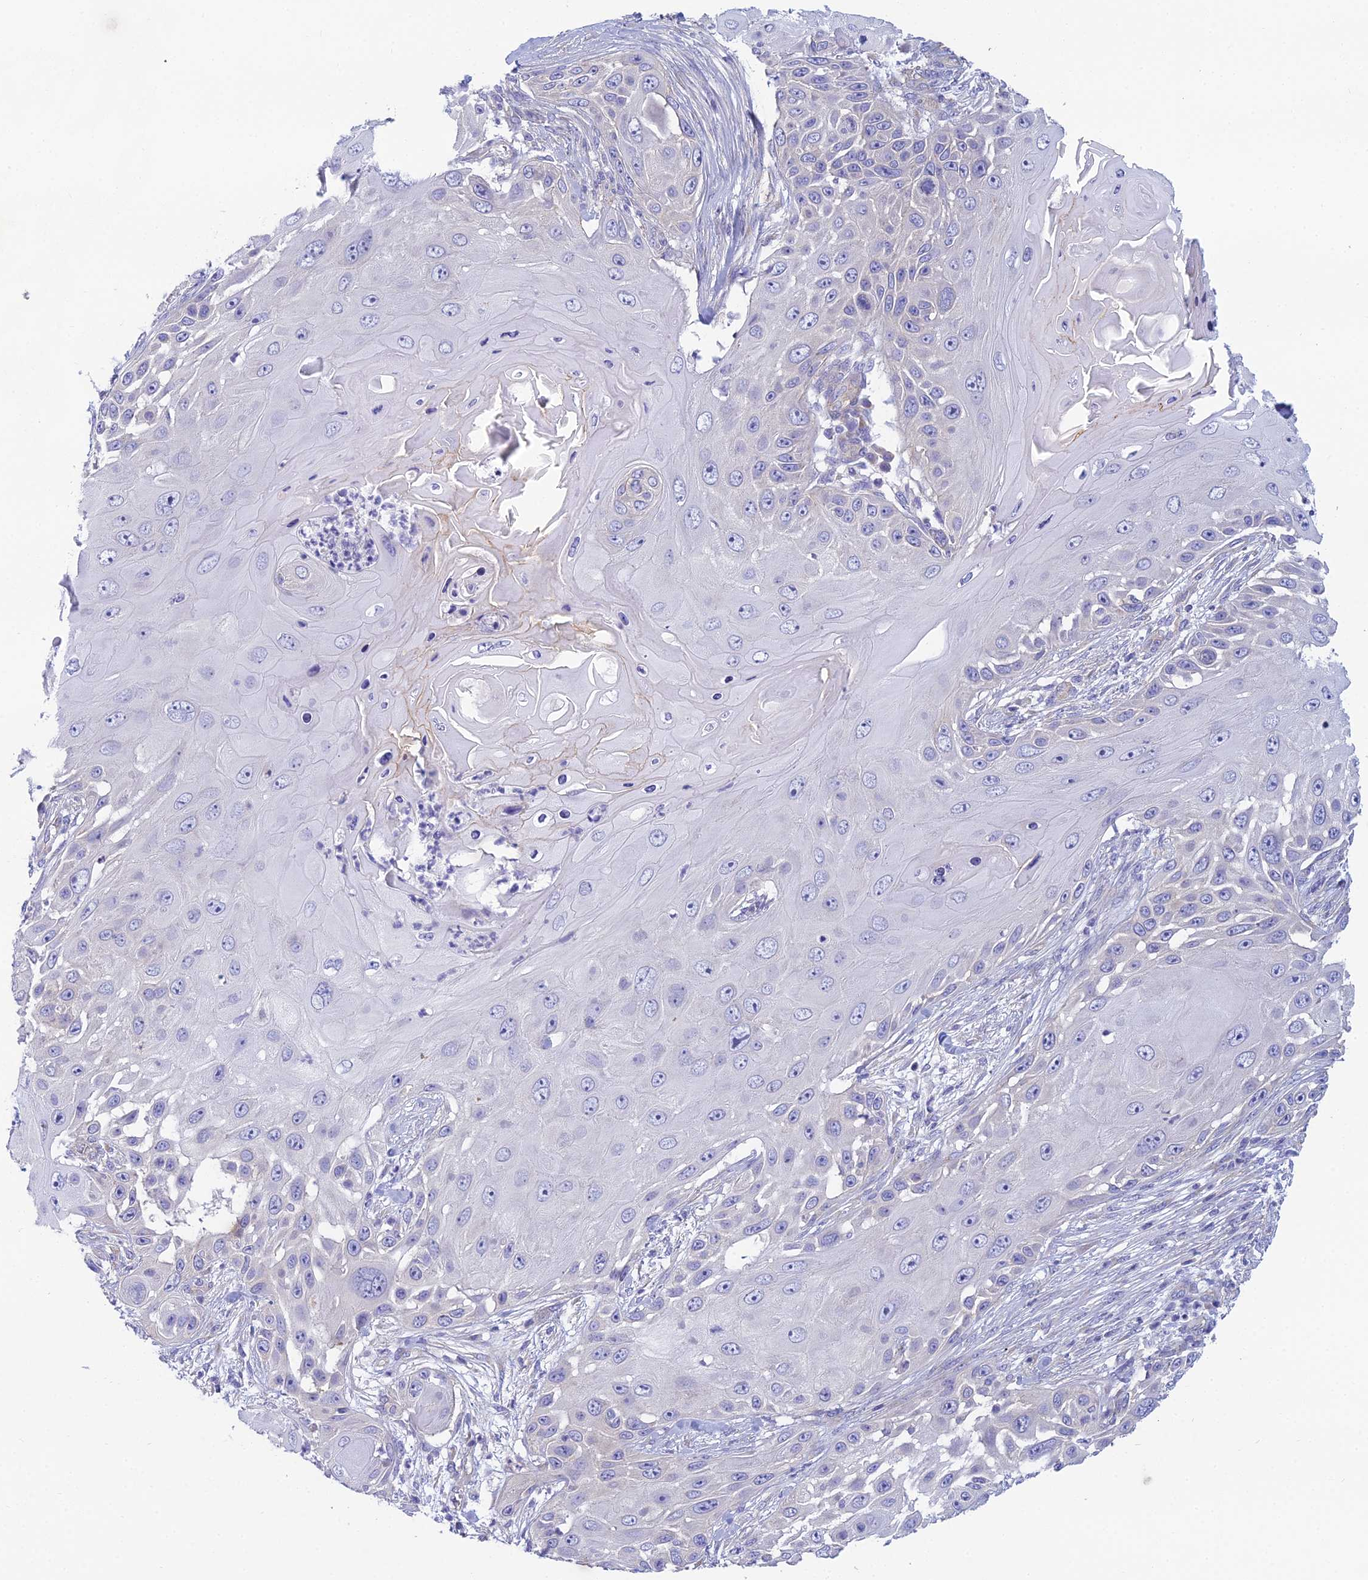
{"staining": {"intensity": "negative", "quantity": "none", "location": "none"}, "tissue": "skin cancer", "cell_type": "Tumor cells", "image_type": "cancer", "snomed": [{"axis": "morphology", "description": "Squamous cell carcinoma, NOS"}, {"axis": "topography", "description": "Skin"}], "caption": "DAB immunohistochemical staining of skin cancer exhibits no significant expression in tumor cells.", "gene": "ZNF564", "patient": {"sex": "female", "age": 44}}